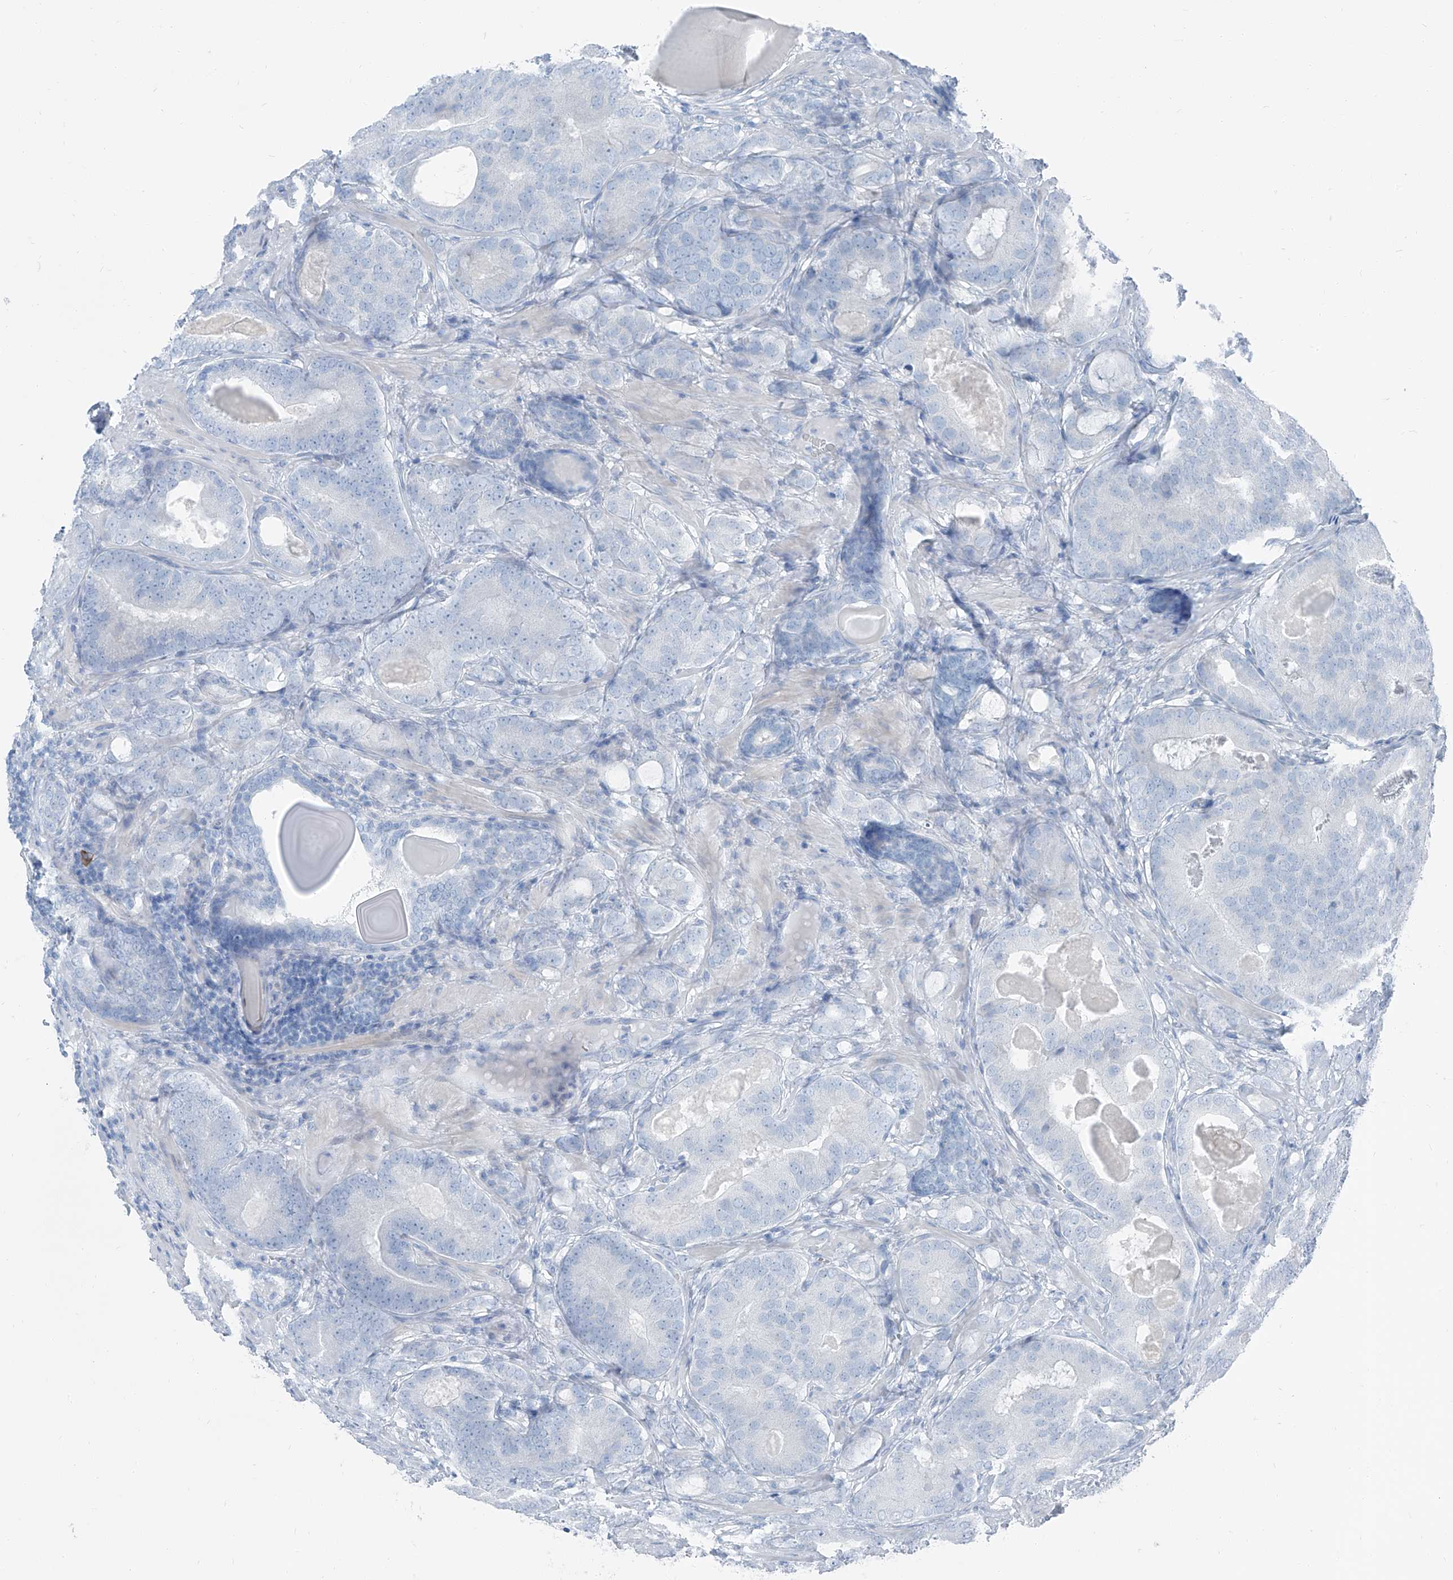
{"staining": {"intensity": "negative", "quantity": "none", "location": "none"}, "tissue": "prostate cancer", "cell_type": "Tumor cells", "image_type": "cancer", "snomed": [{"axis": "morphology", "description": "Adenocarcinoma, High grade"}, {"axis": "topography", "description": "Prostate"}], "caption": "This is an immunohistochemistry (IHC) image of prostate adenocarcinoma (high-grade). There is no positivity in tumor cells.", "gene": "RGN", "patient": {"sex": "male", "age": 66}}